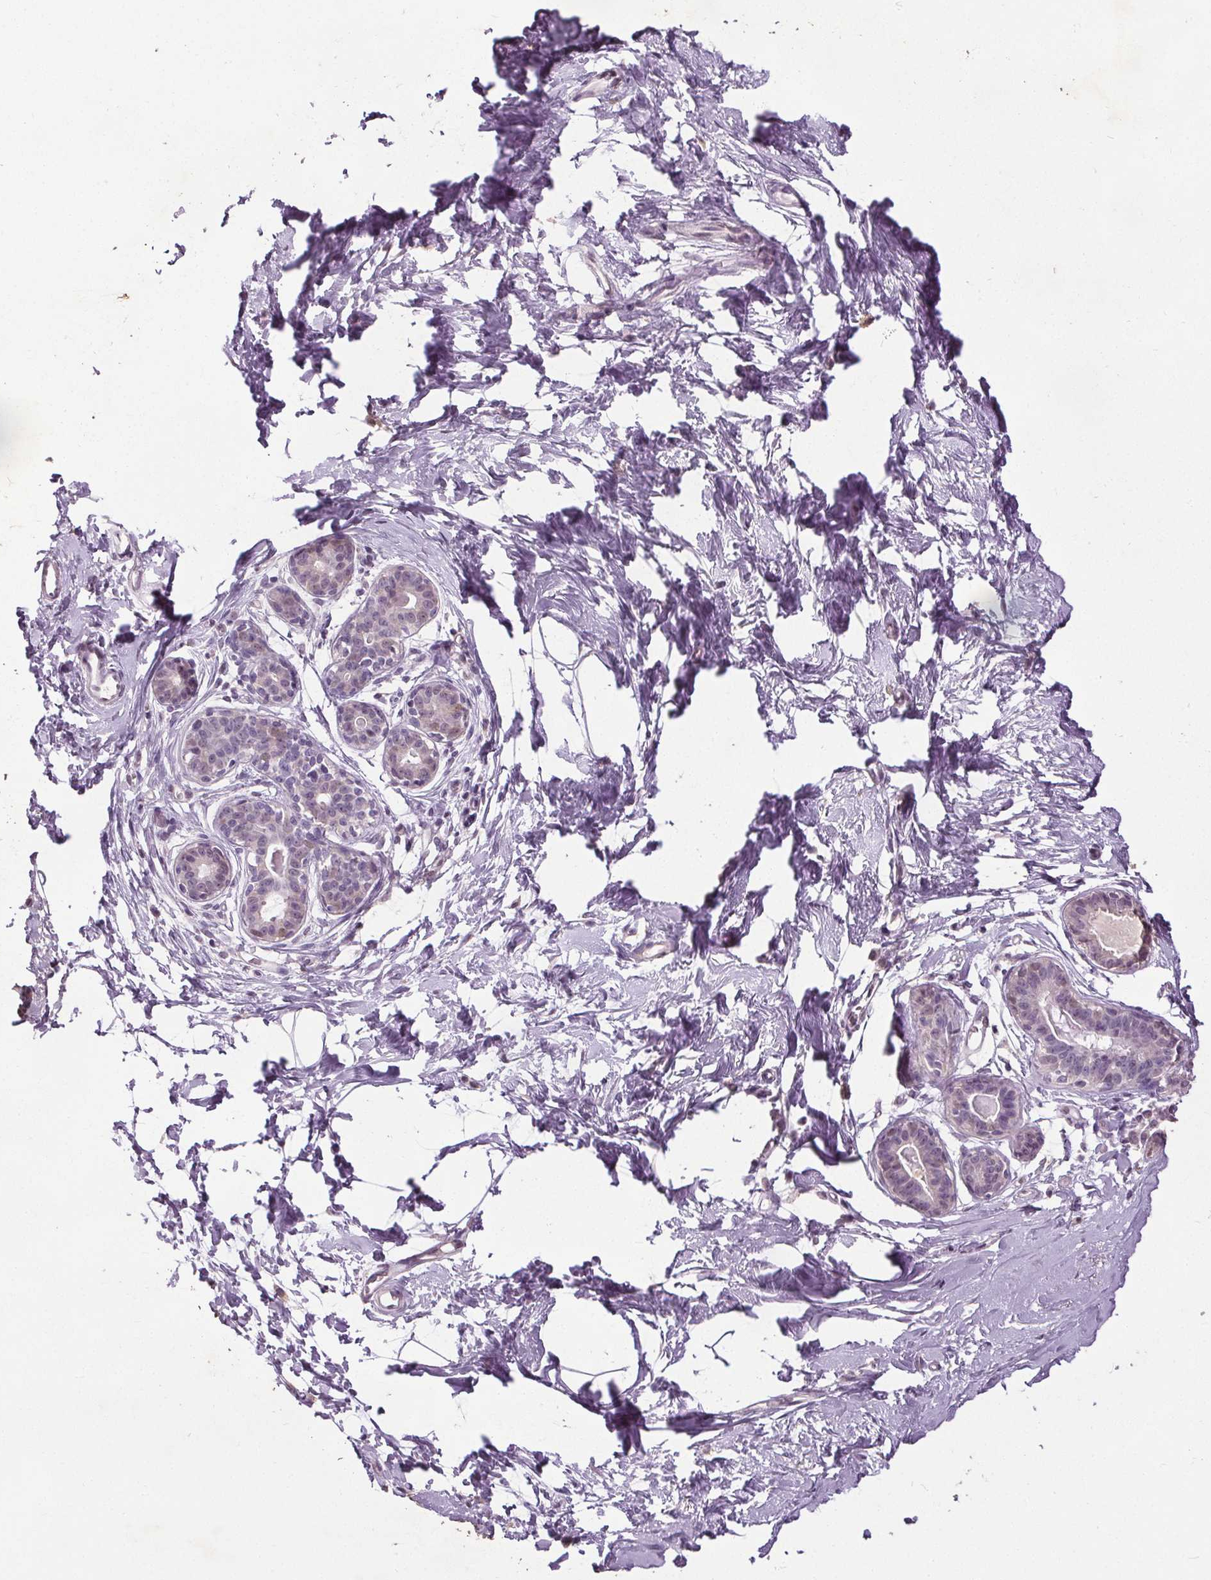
{"staining": {"intensity": "weak", "quantity": "25%-75%", "location": "nuclear"}, "tissue": "breast", "cell_type": "Adipocytes", "image_type": "normal", "snomed": [{"axis": "morphology", "description": "Normal tissue, NOS"}, {"axis": "topography", "description": "Breast"}], "caption": "This is a histology image of IHC staining of unremarkable breast, which shows weak positivity in the nuclear of adipocytes.", "gene": "SLC2A9", "patient": {"sex": "female", "age": 45}}